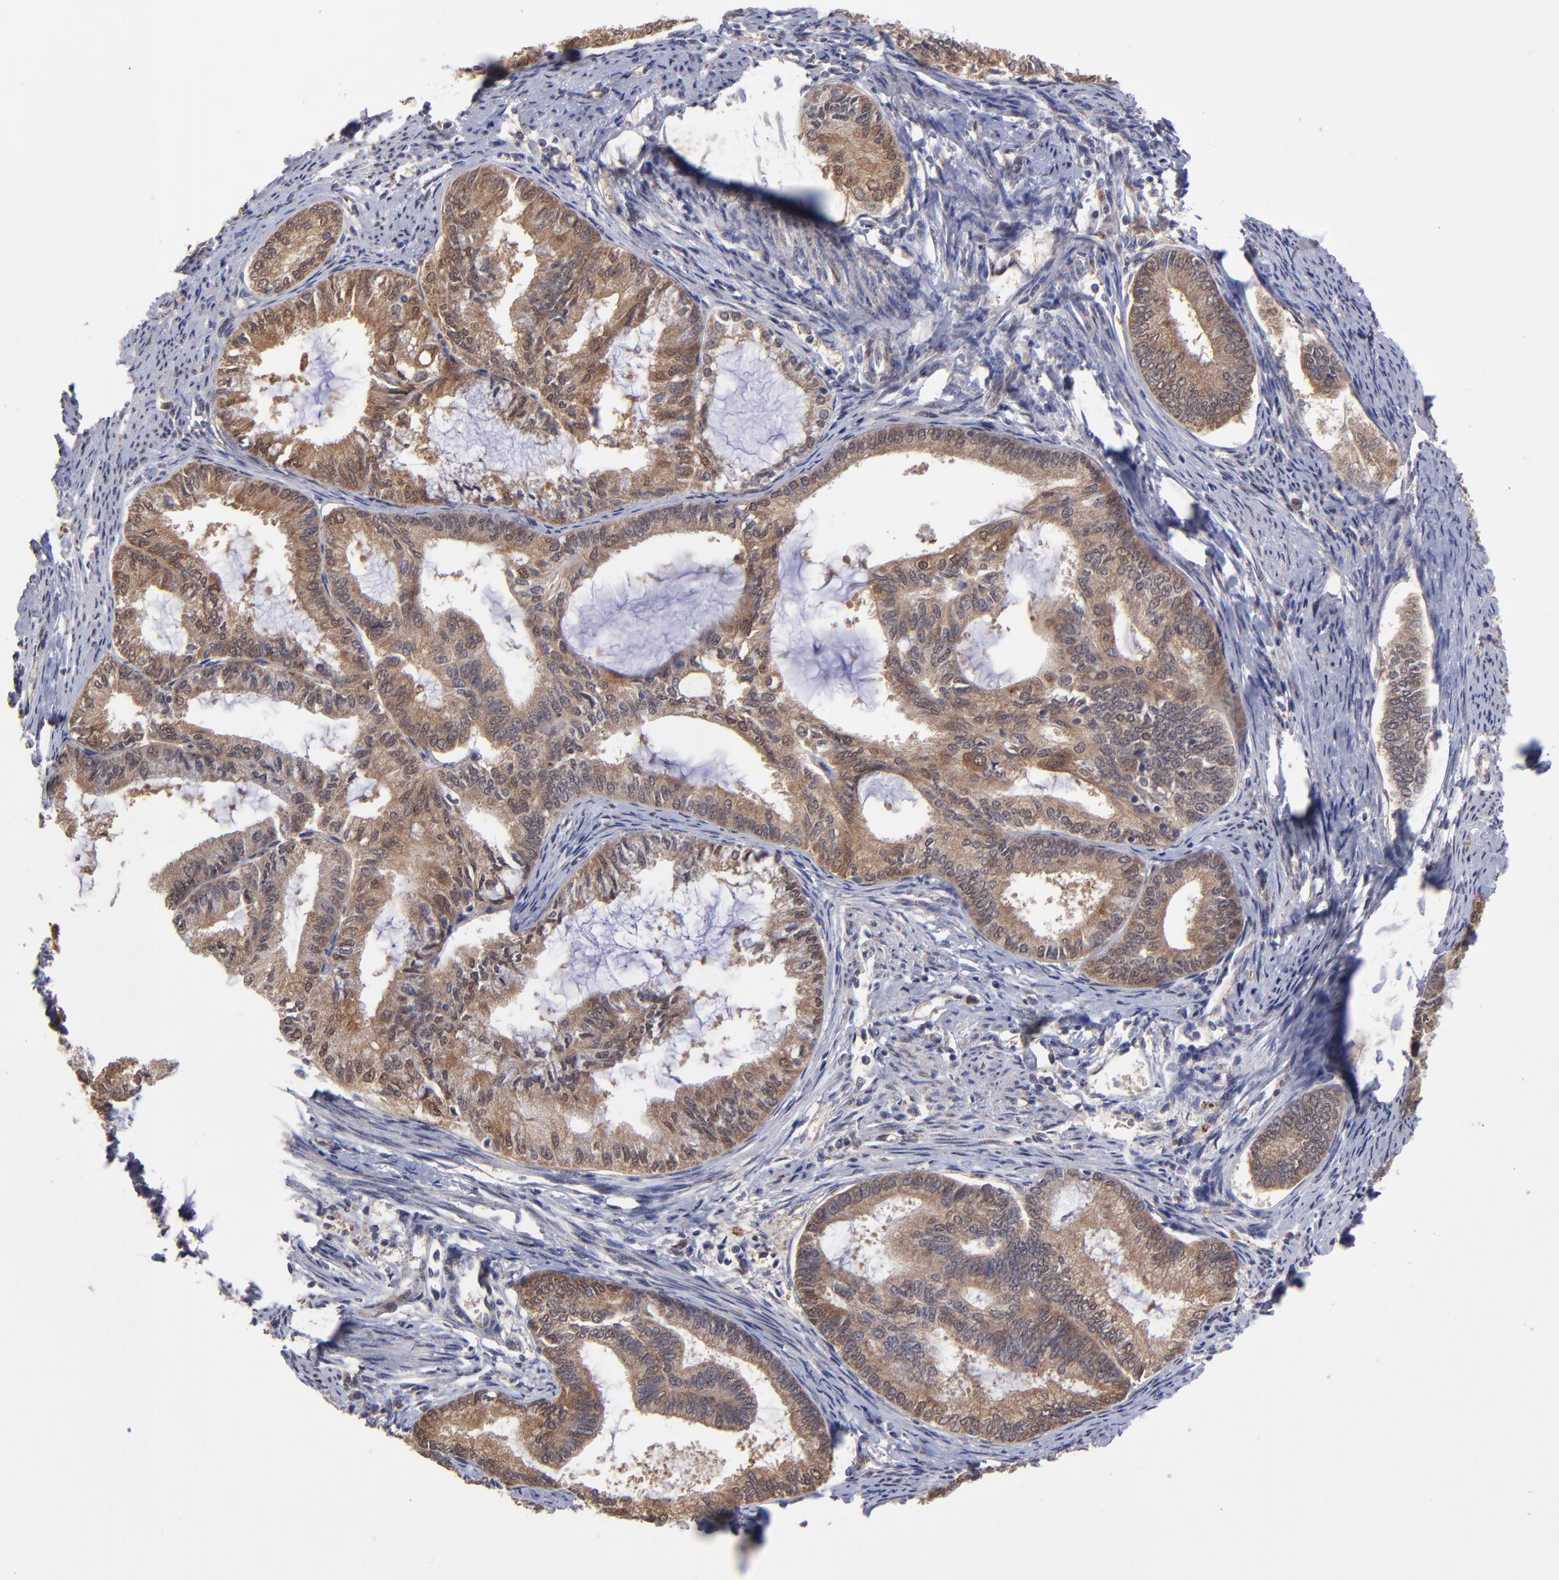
{"staining": {"intensity": "strong", "quantity": ">75%", "location": "cytoplasmic/membranous"}, "tissue": "endometrial cancer", "cell_type": "Tumor cells", "image_type": "cancer", "snomed": [{"axis": "morphology", "description": "Adenocarcinoma, NOS"}, {"axis": "topography", "description": "Endometrium"}], "caption": "Immunohistochemistry staining of adenocarcinoma (endometrial), which shows high levels of strong cytoplasmic/membranous staining in about >75% of tumor cells indicating strong cytoplasmic/membranous protein staining. The staining was performed using DAB (brown) for protein detection and nuclei were counterstained in hematoxylin (blue).", "gene": "UBE2H", "patient": {"sex": "female", "age": 86}}